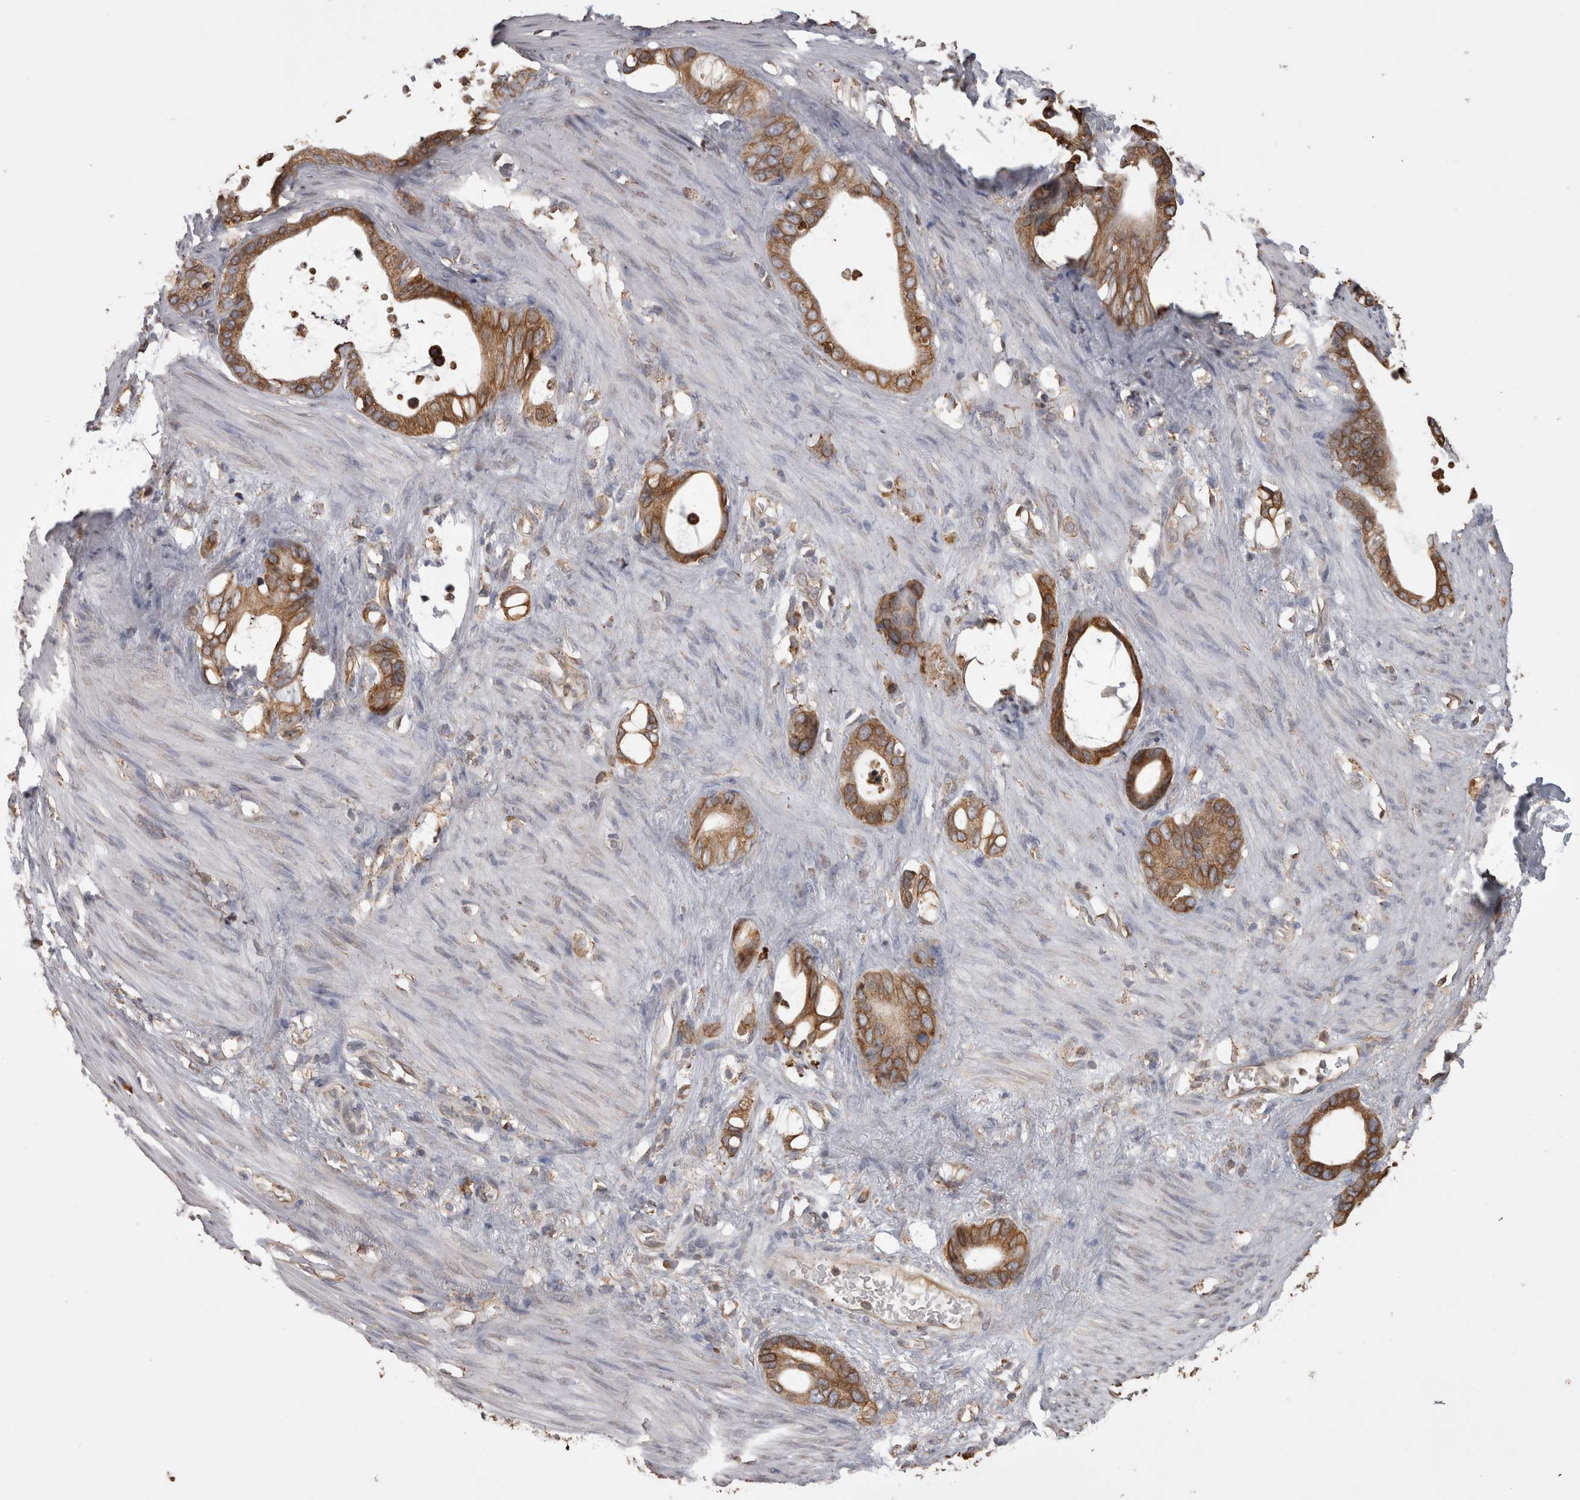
{"staining": {"intensity": "moderate", "quantity": ">75%", "location": "cytoplasmic/membranous"}, "tissue": "stomach cancer", "cell_type": "Tumor cells", "image_type": "cancer", "snomed": [{"axis": "morphology", "description": "Adenocarcinoma, NOS"}, {"axis": "topography", "description": "Stomach"}], "caption": "Immunohistochemical staining of stomach adenocarcinoma demonstrates medium levels of moderate cytoplasmic/membranous positivity in about >75% of tumor cells.", "gene": "PON2", "patient": {"sex": "female", "age": 75}}